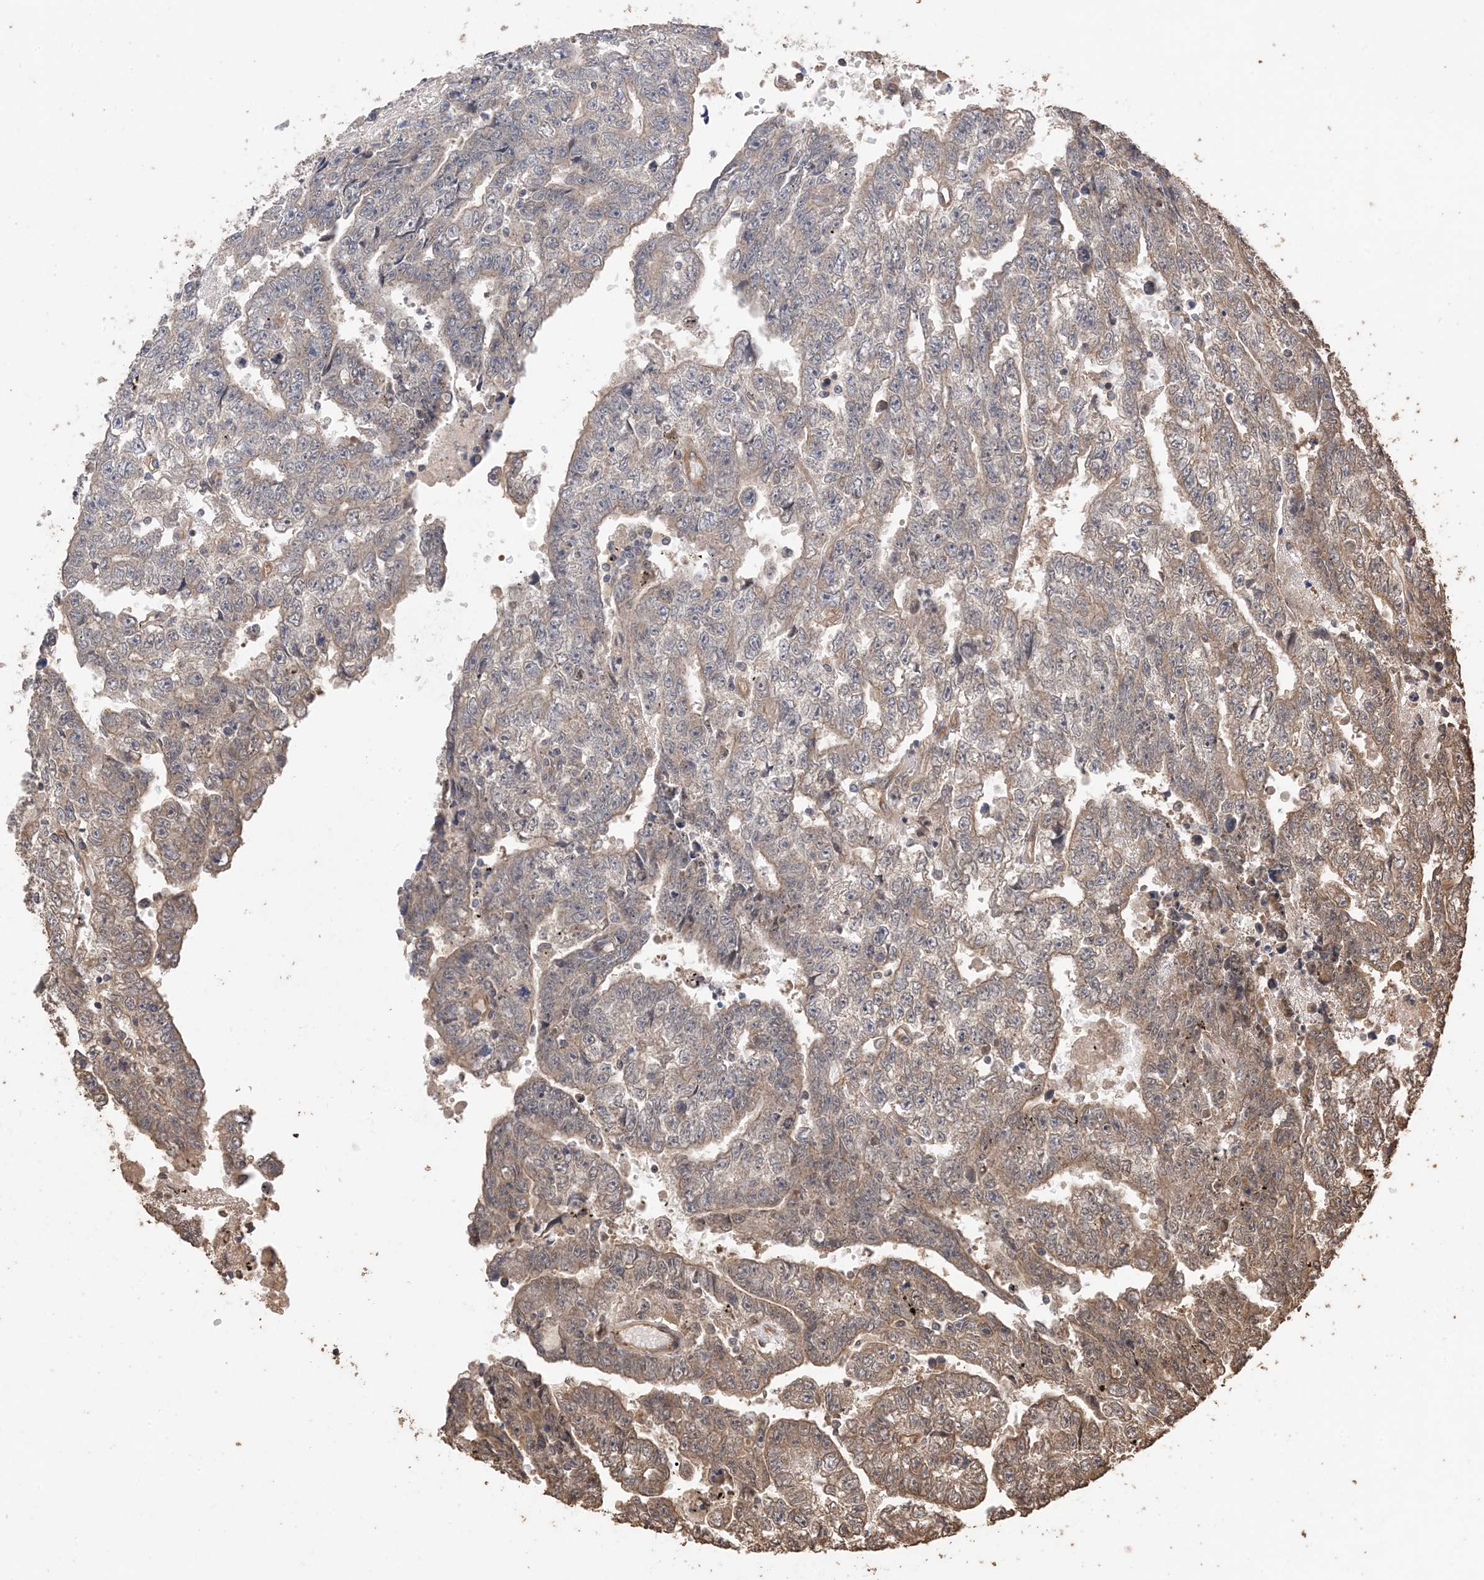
{"staining": {"intensity": "moderate", "quantity": "25%-75%", "location": "cytoplasmic/membranous"}, "tissue": "testis cancer", "cell_type": "Tumor cells", "image_type": "cancer", "snomed": [{"axis": "morphology", "description": "Carcinoma, Embryonal, NOS"}, {"axis": "topography", "description": "Testis"}], "caption": "Testis cancer stained for a protein (brown) shows moderate cytoplasmic/membranous positive positivity in approximately 25%-75% of tumor cells.", "gene": "ZKSCAN5", "patient": {"sex": "male", "age": 25}}